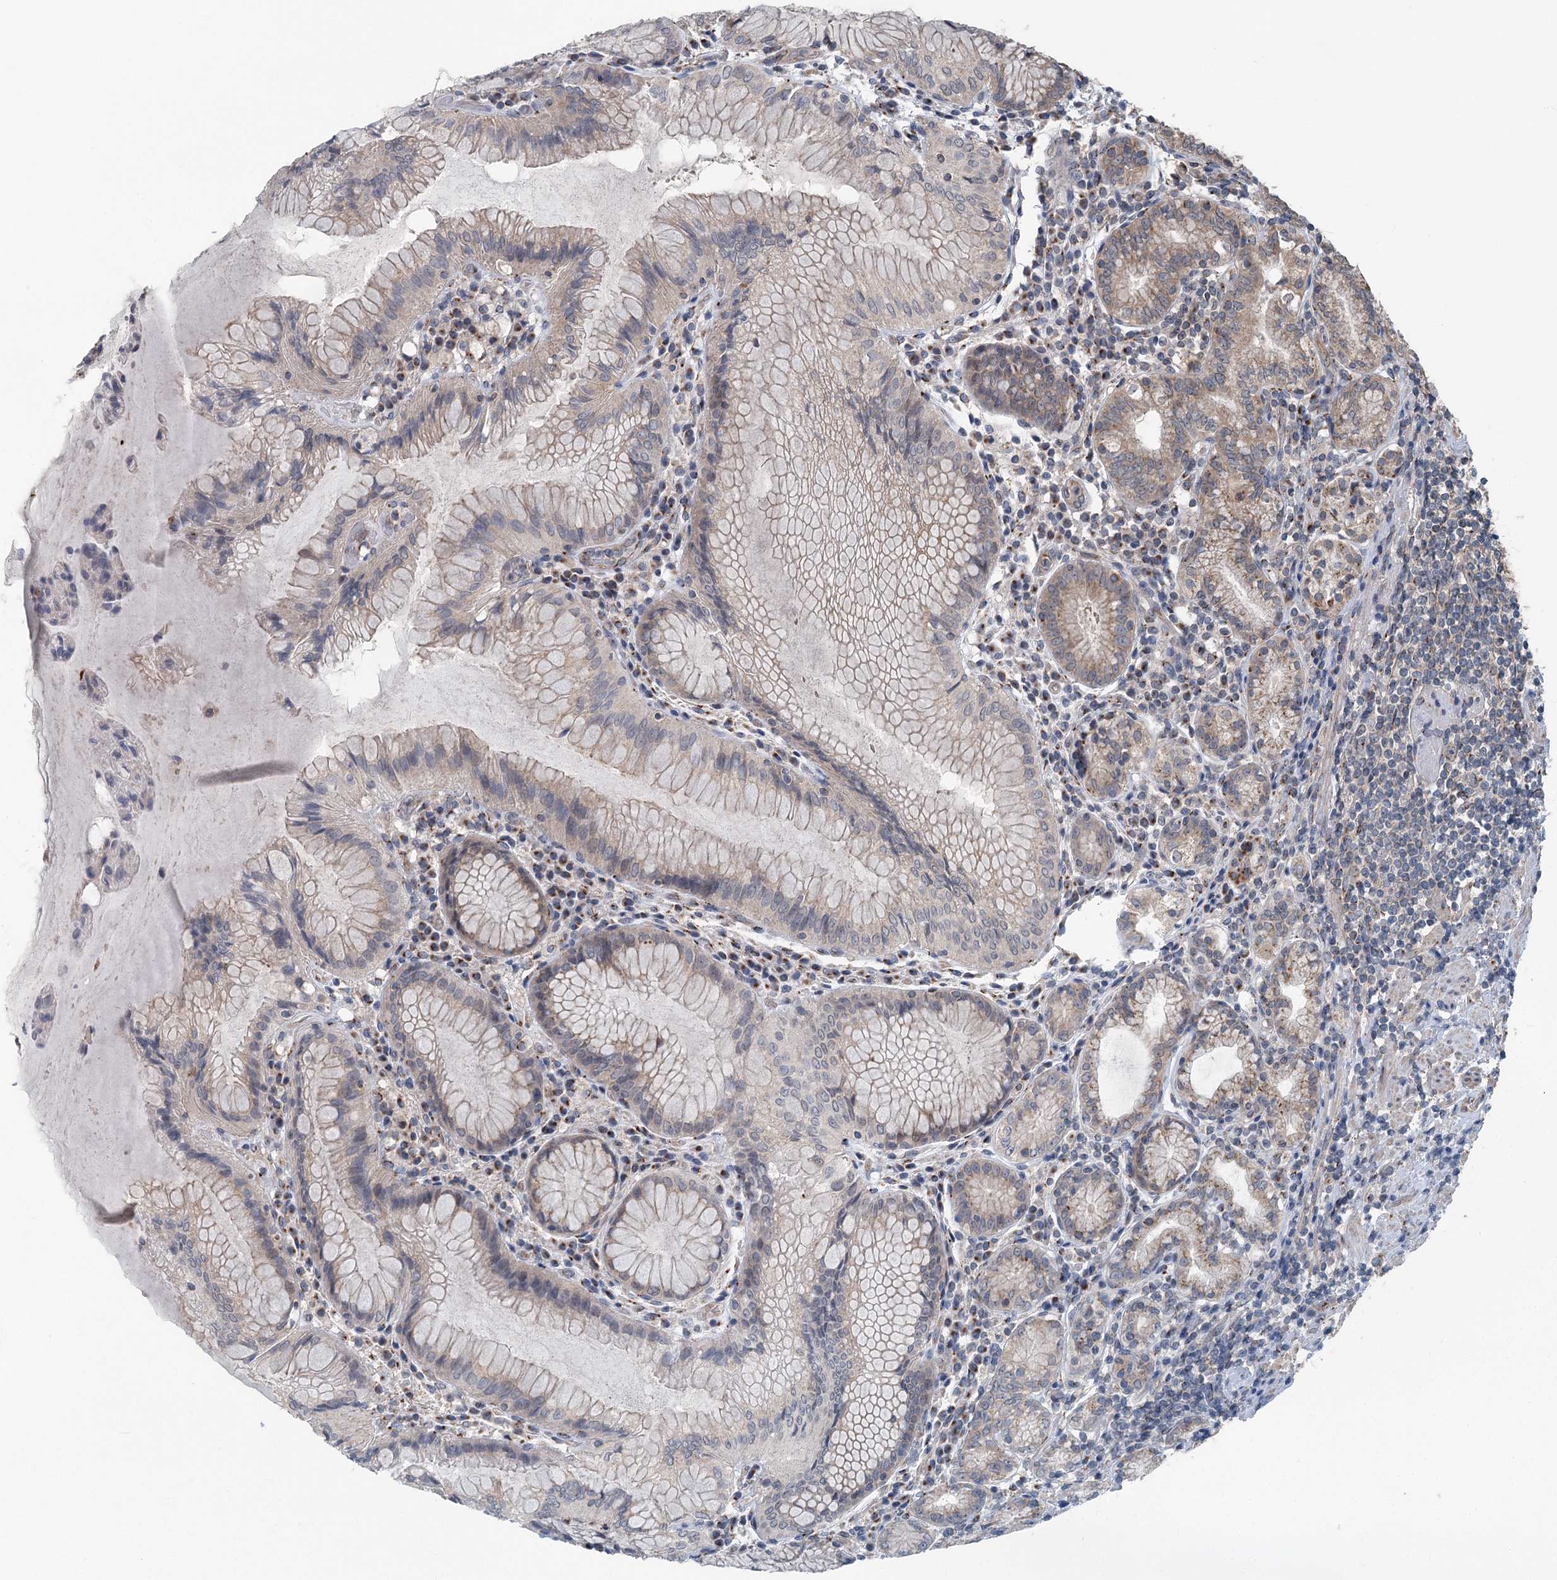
{"staining": {"intensity": "weak", "quantity": "<25%", "location": "cytoplasmic/membranous"}, "tissue": "stomach", "cell_type": "Glandular cells", "image_type": "normal", "snomed": [{"axis": "morphology", "description": "Normal tissue, NOS"}, {"axis": "topography", "description": "Stomach, upper"}, {"axis": "topography", "description": "Stomach, lower"}], "caption": "High magnification brightfield microscopy of benign stomach stained with DAB (3,3'-diaminobenzidine) (brown) and counterstained with hematoxylin (blue): glandular cells show no significant expression. (IHC, brightfield microscopy, high magnification).", "gene": "ITIH5", "patient": {"sex": "female", "age": 76}}